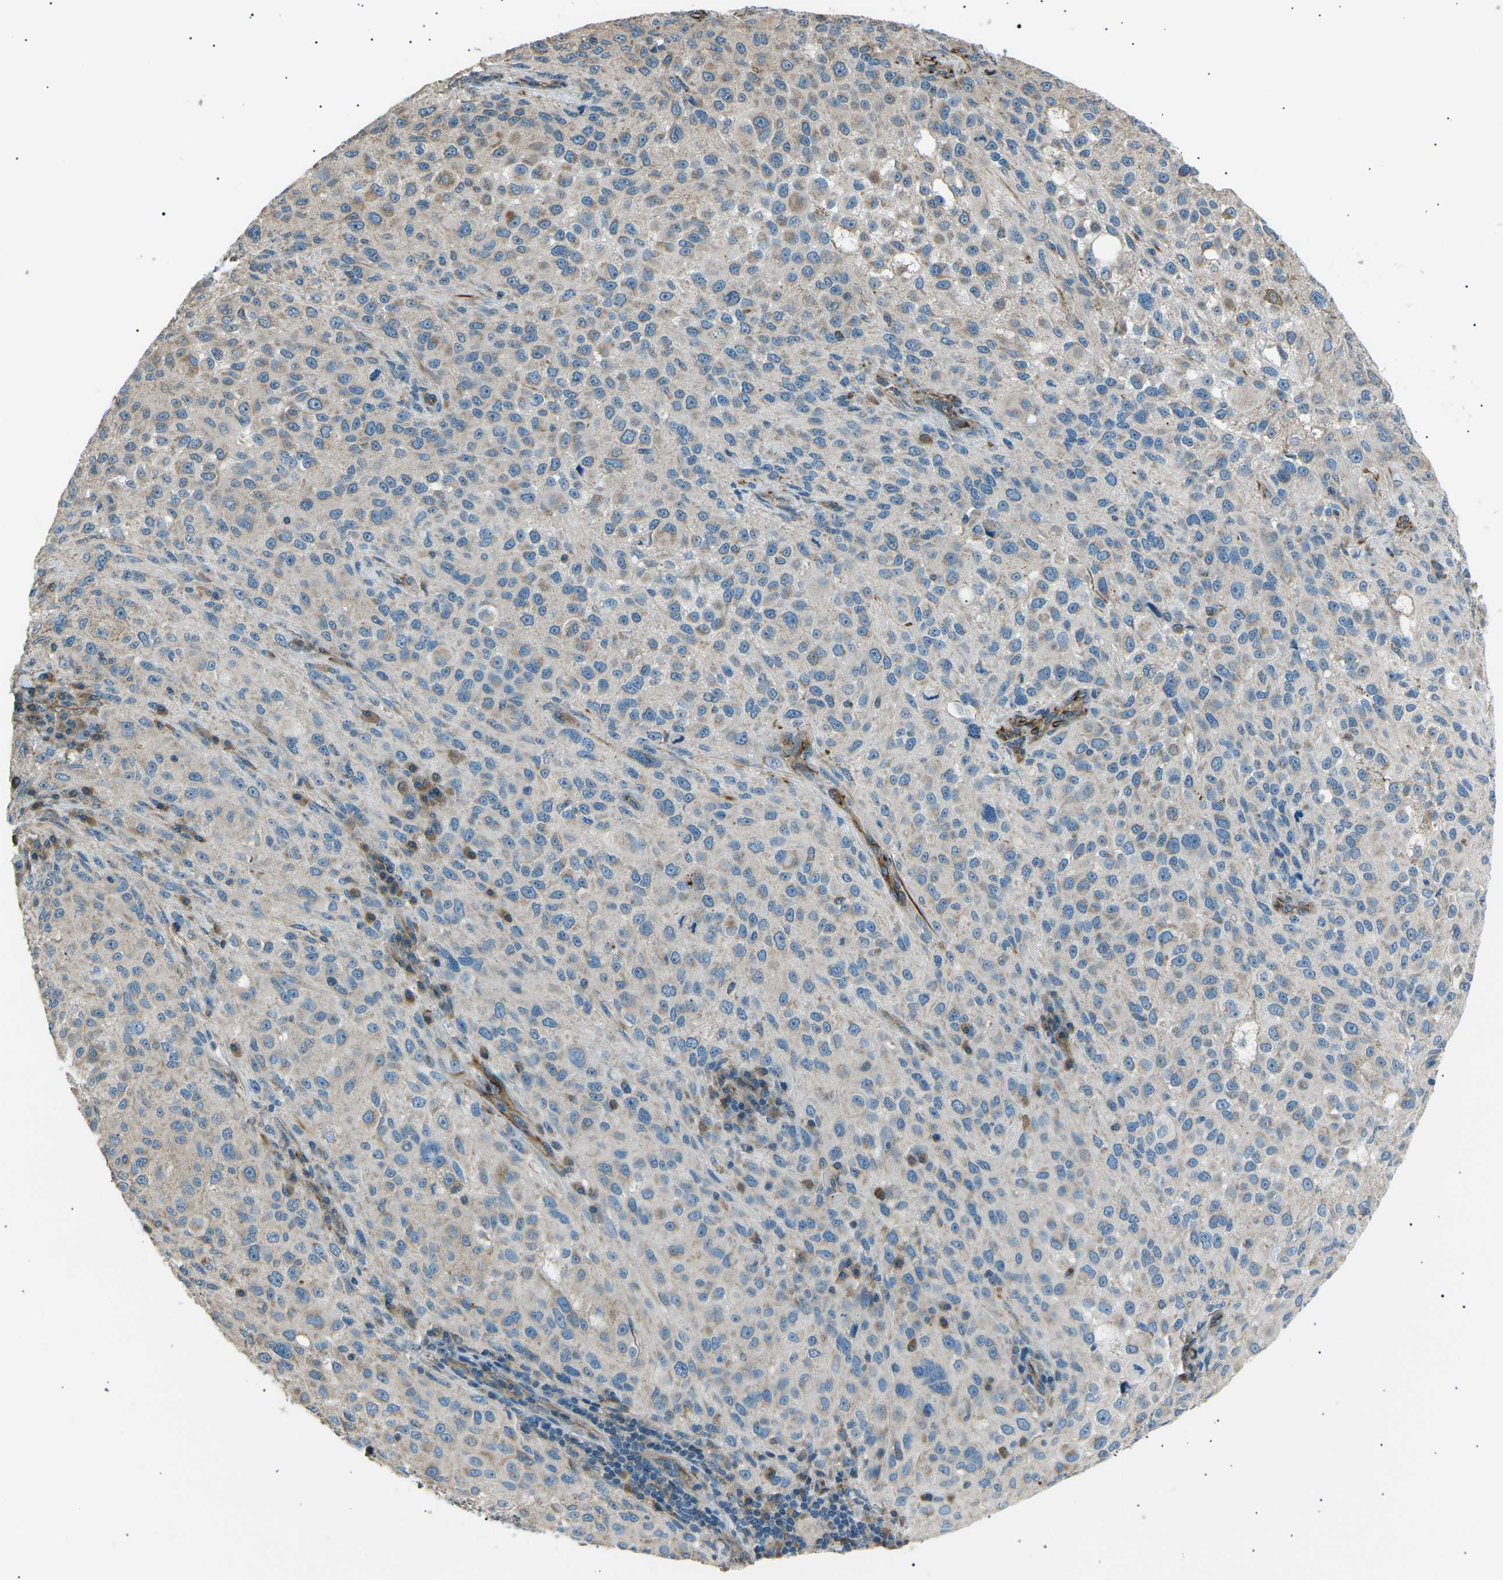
{"staining": {"intensity": "weak", "quantity": "<25%", "location": "cytoplasmic/membranous"}, "tissue": "melanoma", "cell_type": "Tumor cells", "image_type": "cancer", "snomed": [{"axis": "morphology", "description": "Necrosis, NOS"}, {"axis": "morphology", "description": "Malignant melanoma, NOS"}, {"axis": "topography", "description": "Skin"}], "caption": "Human melanoma stained for a protein using immunohistochemistry (IHC) reveals no positivity in tumor cells.", "gene": "SLK", "patient": {"sex": "female", "age": 87}}